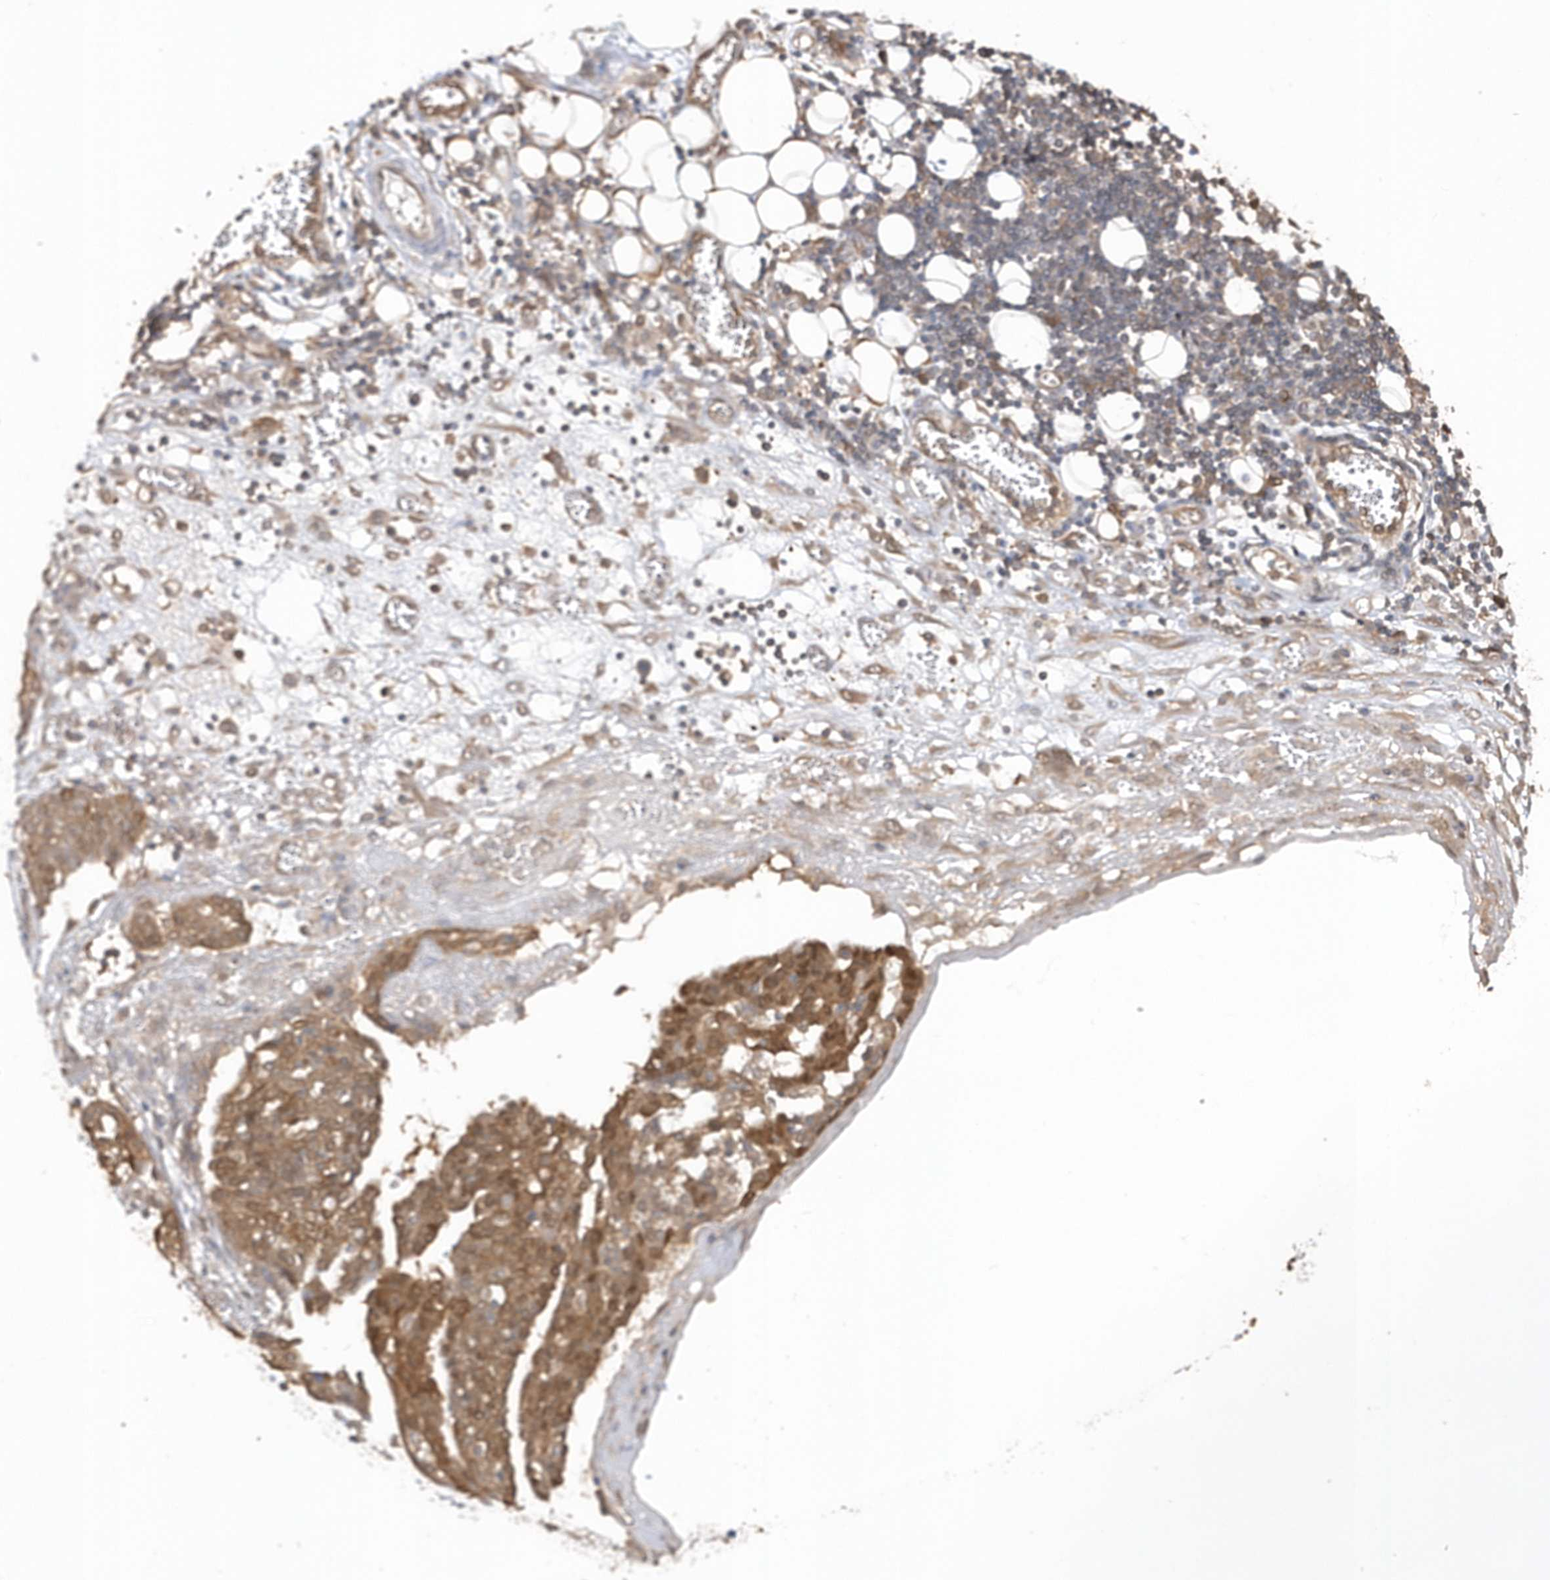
{"staining": {"intensity": "moderate", "quantity": ">75%", "location": "cytoplasmic/membranous"}, "tissue": "ovarian cancer", "cell_type": "Tumor cells", "image_type": "cancer", "snomed": [{"axis": "morphology", "description": "Cystadenocarcinoma, serous, NOS"}, {"axis": "topography", "description": "Soft tissue"}, {"axis": "topography", "description": "Ovary"}], "caption": "Approximately >75% of tumor cells in serous cystadenocarcinoma (ovarian) reveal moderate cytoplasmic/membranous protein staining as visualized by brown immunohistochemical staining.", "gene": "RPE", "patient": {"sex": "female", "age": 57}}